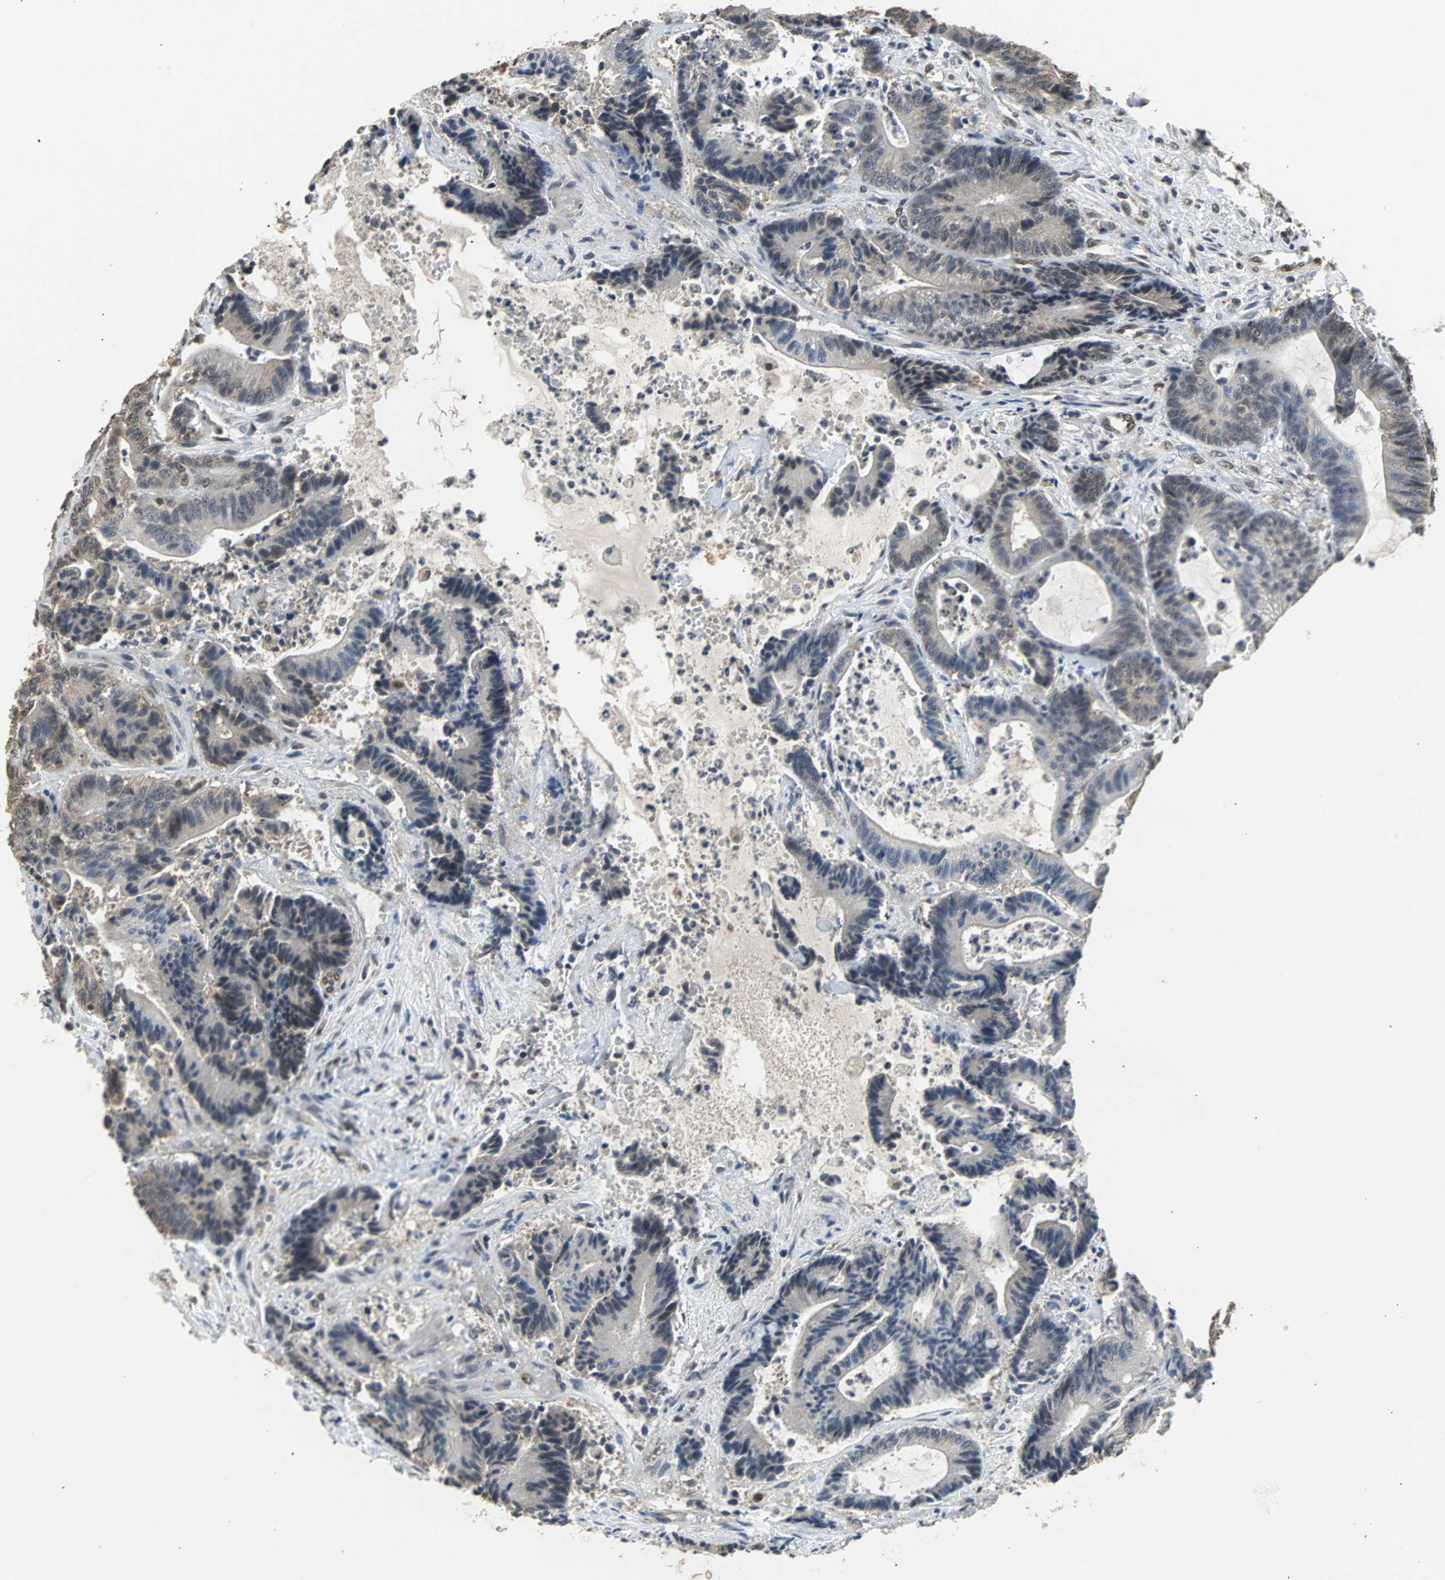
{"staining": {"intensity": "weak", "quantity": "<25%", "location": "cytoplasmic/membranous"}, "tissue": "colorectal cancer", "cell_type": "Tumor cells", "image_type": "cancer", "snomed": [{"axis": "morphology", "description": "Adenocarcinoma, NOS"}, {"axis": "topography", "description": "Colon"}], "caption": "Tumor cells are negative for protein expression in human adenocarcinoma (colorectal).", "gene": "PHC1", "patient": {"sex": "female", "age": 84}}